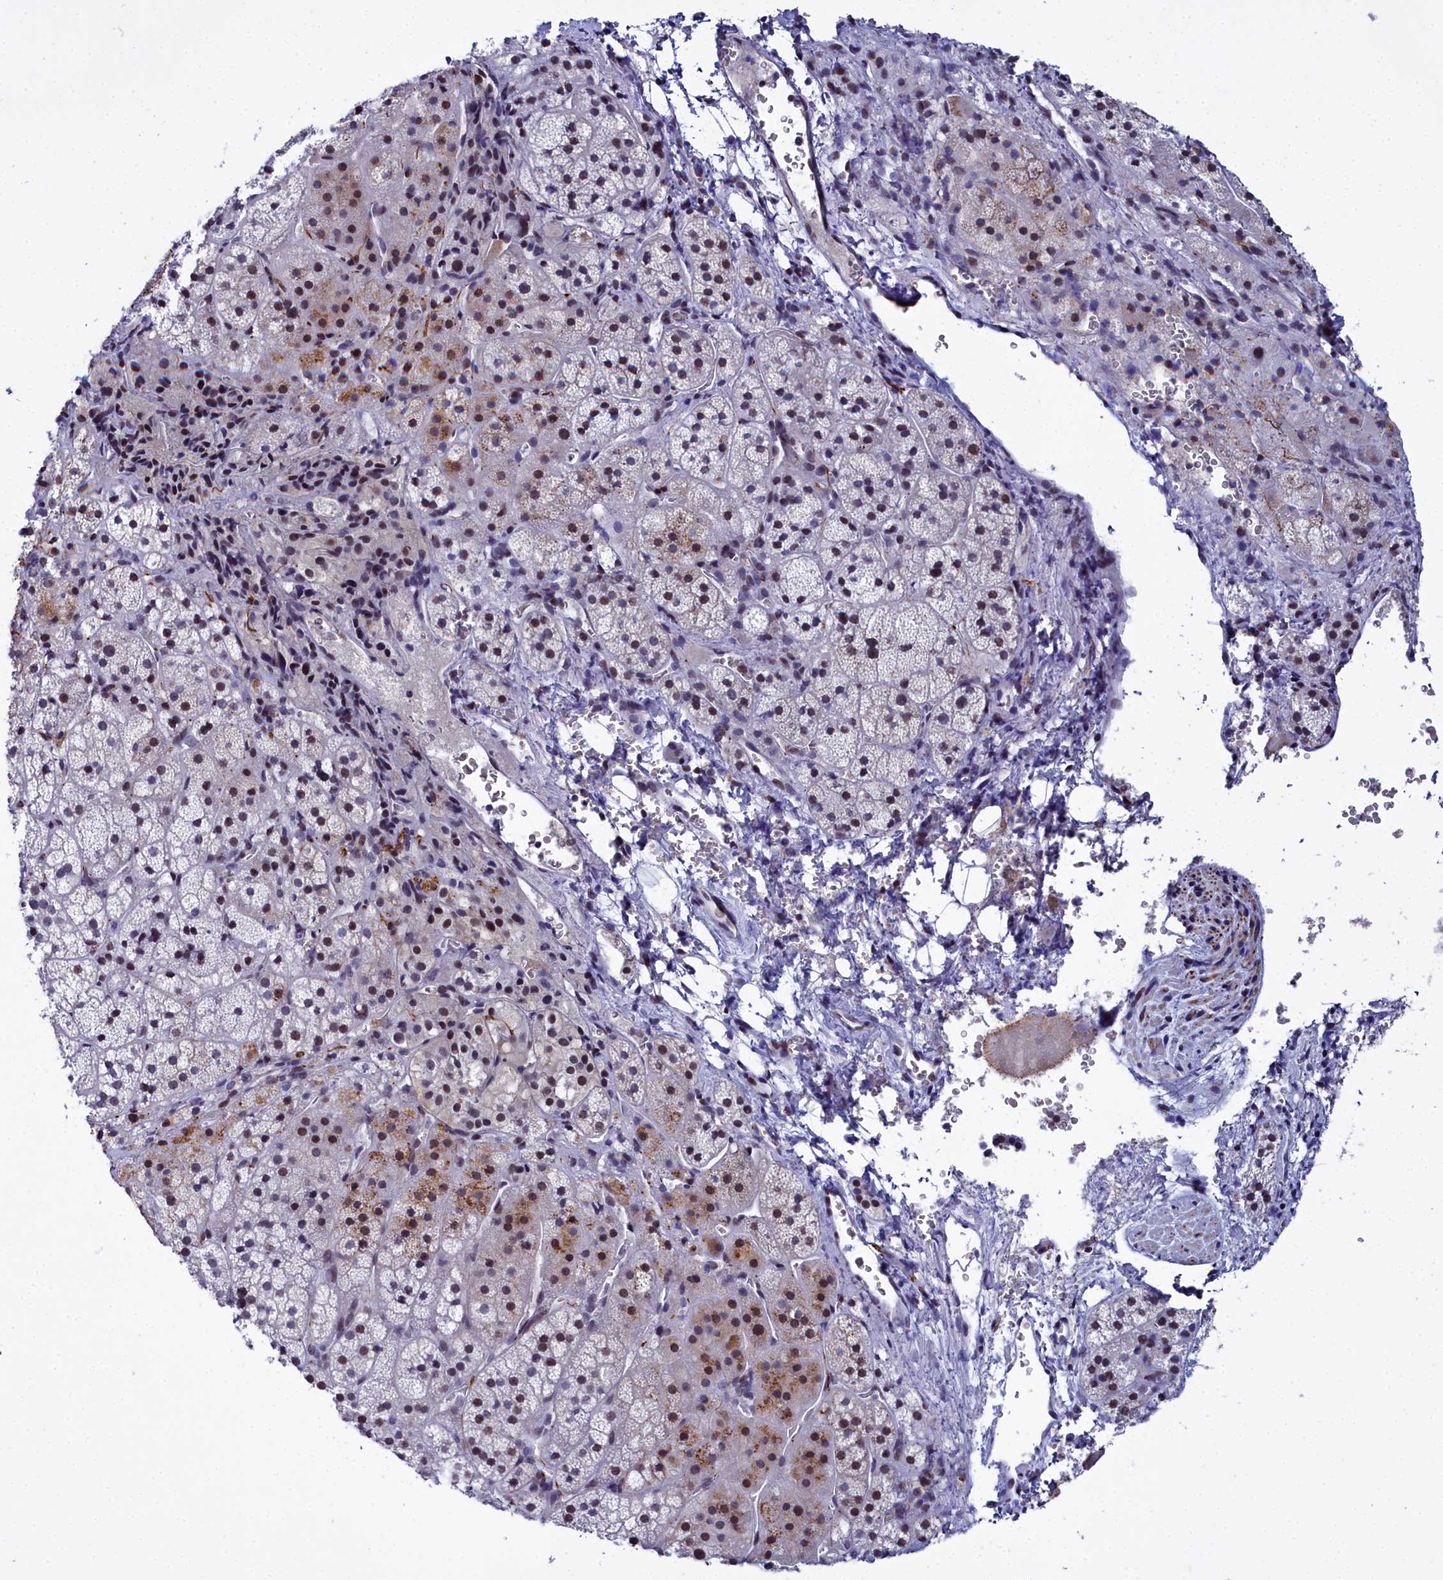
{"staining": {"intensity": "moderate", "quantity": "<25%", "location": "cytoplasmic/membranous,nuclear"}, "tissue": "adrenal gland", "cell_type": "Glandular cells", "image_type": "normal", "snomed": [{"axis": "morphology", "description": "Normal tissue, NOS"}, {"axis": "topography", "description": "Adrenal gland"}], "caption": "Approximately <25% of glandular cells in unremarkable adrenal gland display moderate cytoplasmic/membranous,nuclear protein positivity as visualized by brown immunohistochemical staining.", "gene": "CCDC97", "patient": {"sex": "female", "age": 44}}